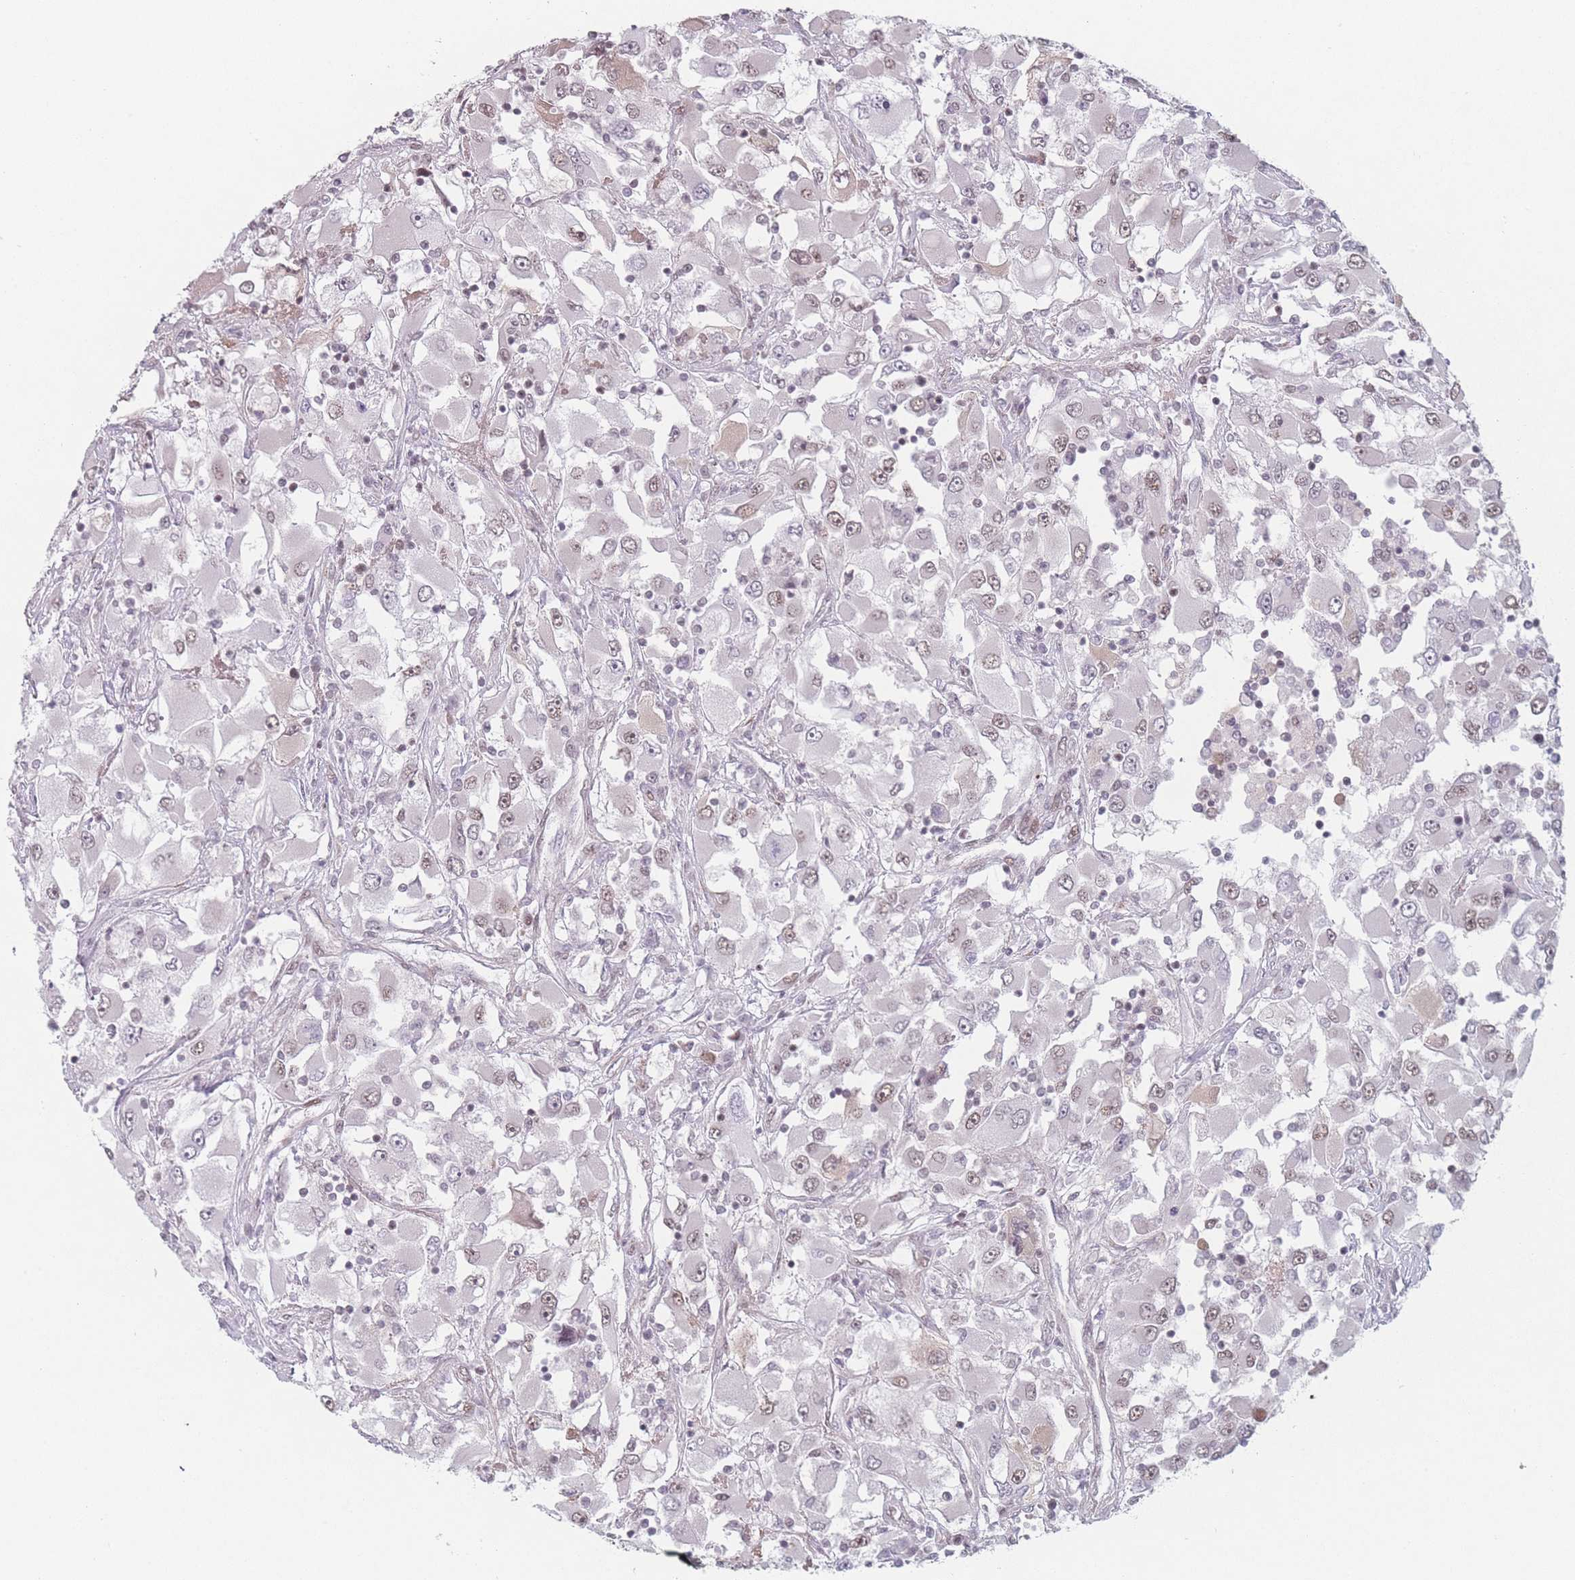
{"staining": {"intensity": "weak", "quantity": "25%-75%", "location": "nuclear"}, "tissue": "renal cancer", "cell_type": "Tumor cells", "image_type": "cancer", "snomed": [{"axis": "morphology", "description": "Adenocarcinoma, NOS"}, {"axis": "topography", "description": "Kidney"}], "caption": "Tumor cells demonstrate weak nuclear positivity in approximately 25%-75% of cells in renal adenocarcinoma.", "gene": "ZC3H14", "patient": {"sex": "female", "age": 52}}